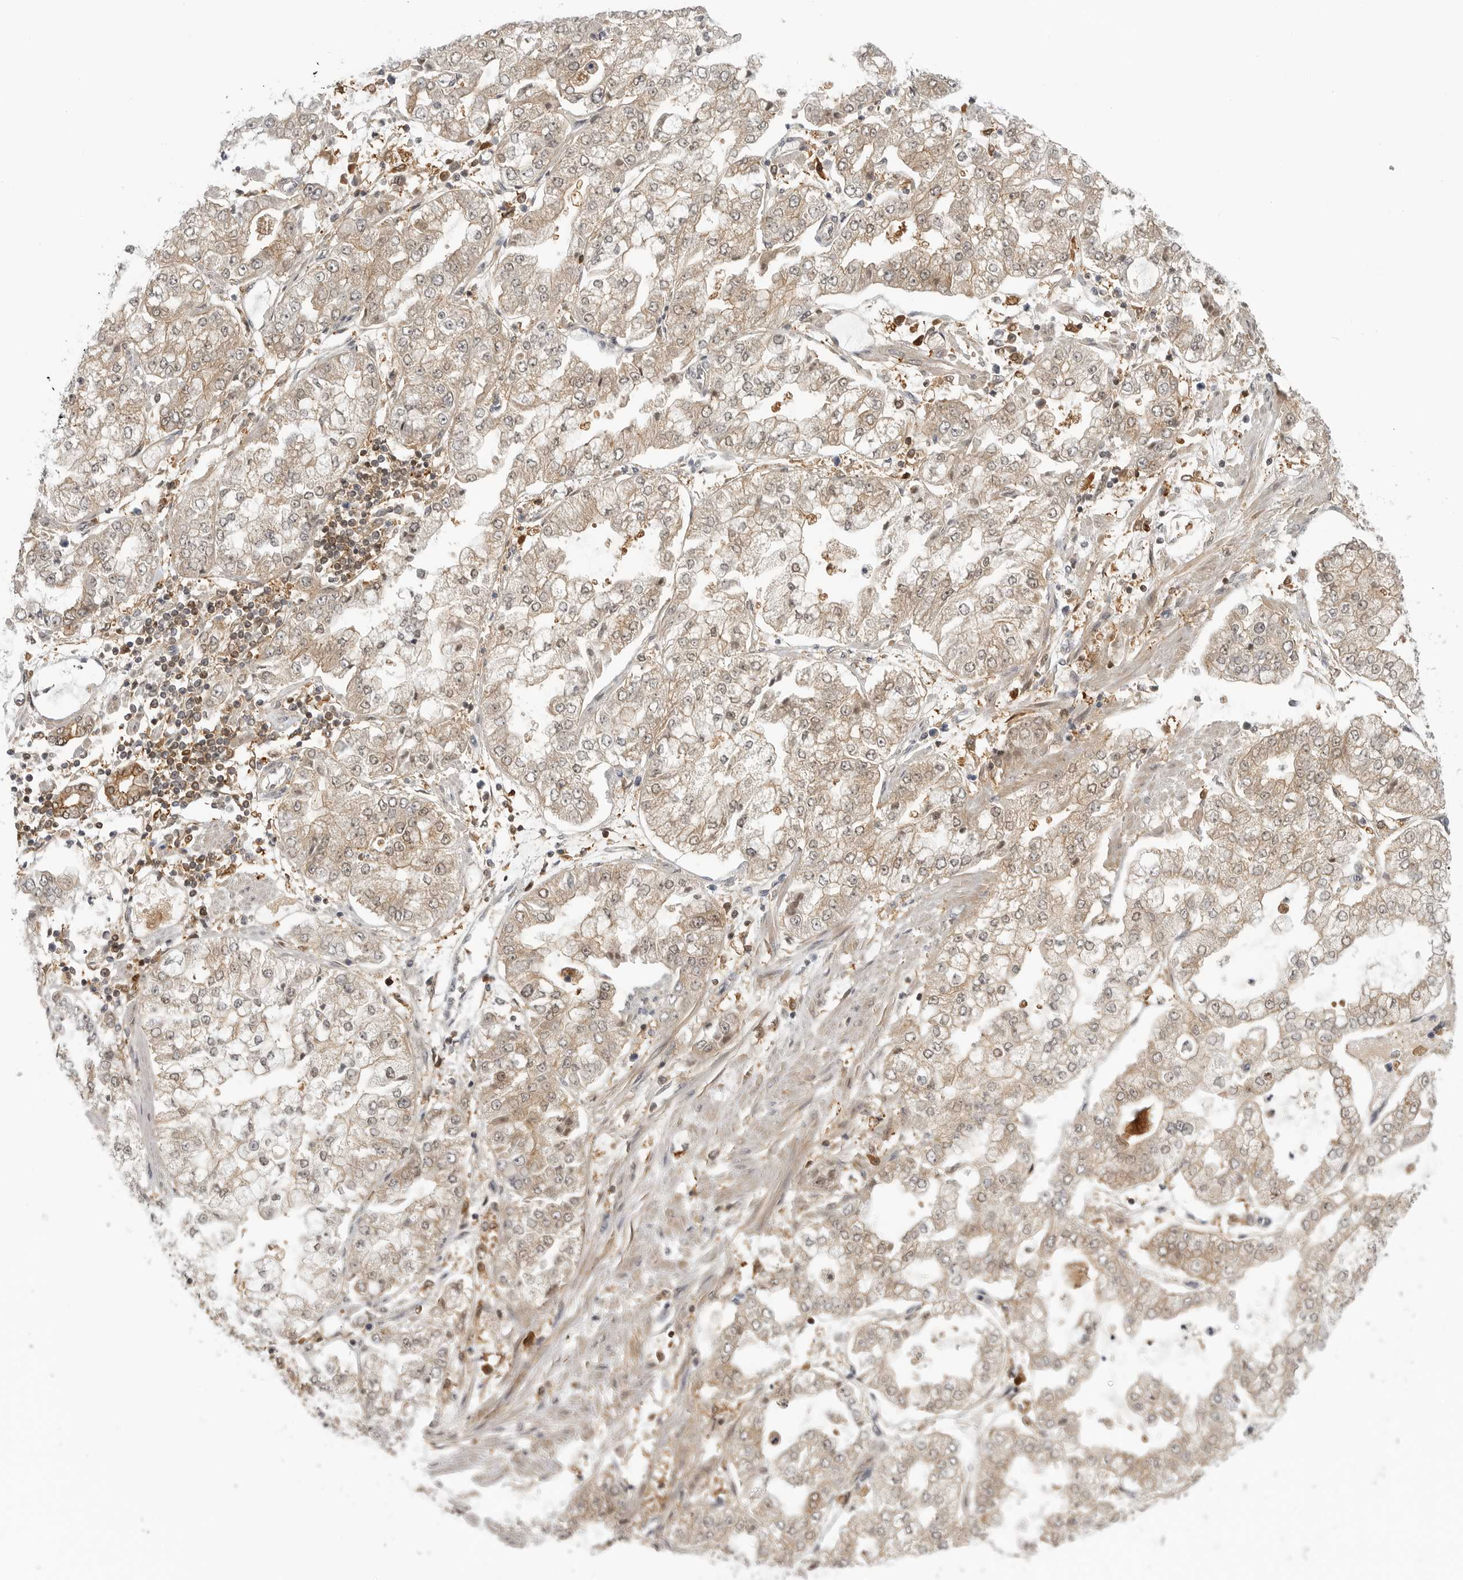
{"staining": {"intensity": "weak", "quantity": ">75%", "location": "cytoplasmic/membranous,nuclear"}, "tissue": "stomach cancer", "cell_type": "Tumor cells", "image_type": "cancer", "snomed": [{"axis": "morphology", "description": "Adenocarcinoma, NOS"}, {"axis": "topography", "description": "Stomach"}], "caption": "Protein analysis of stomach cancer (adenocarcinoma) tissue demonstrates weak cytoplasmic/membranous and nuclear staining in about >75% of tumor cells.", "gene": "CTIF", "patient": {"sex": "male", "age": 76}}